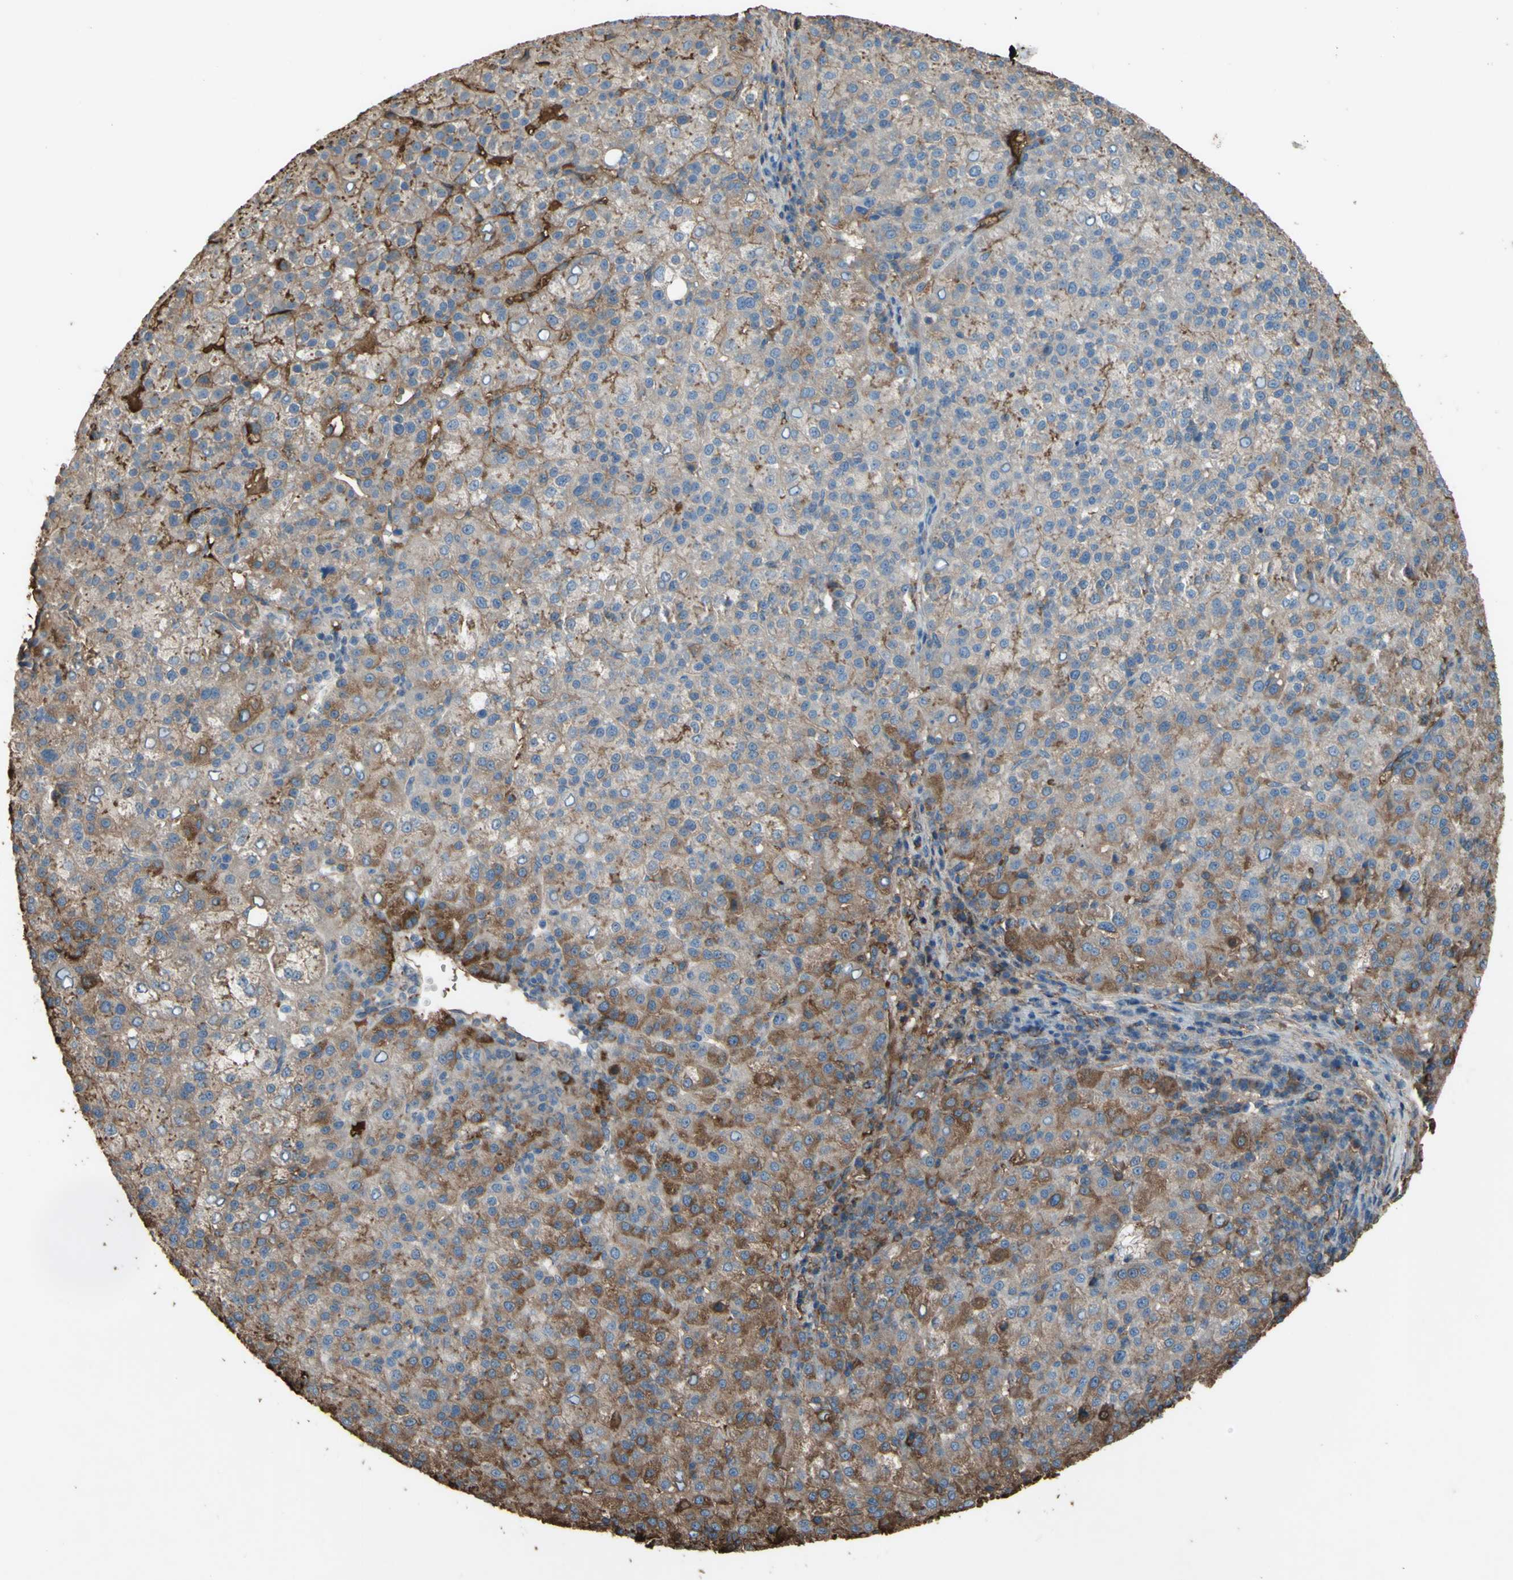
{"staining": {"intensity": "moderate", "quantity": "<25%", "location": "cytoplasmic/membranous"}, "tissue": "liver cancer", "cell_type": "Tumor cells", "image_type": "cancer", "snomed": [{"axis": "morphology", "description": "Carcinoma, Hepatocellular, NOS"}, {"axis": "topography", "description": "Liver"}], "caption": "Liver cancer (hepatocellular carcinoma) tissue exhibits moderate cytoplasmic/membranous positivity in about <25% of tumor cells, visualized by immunohistochemistry.", "gene": "PTGDS", "patient": {"sex": "female", "age": 58}}